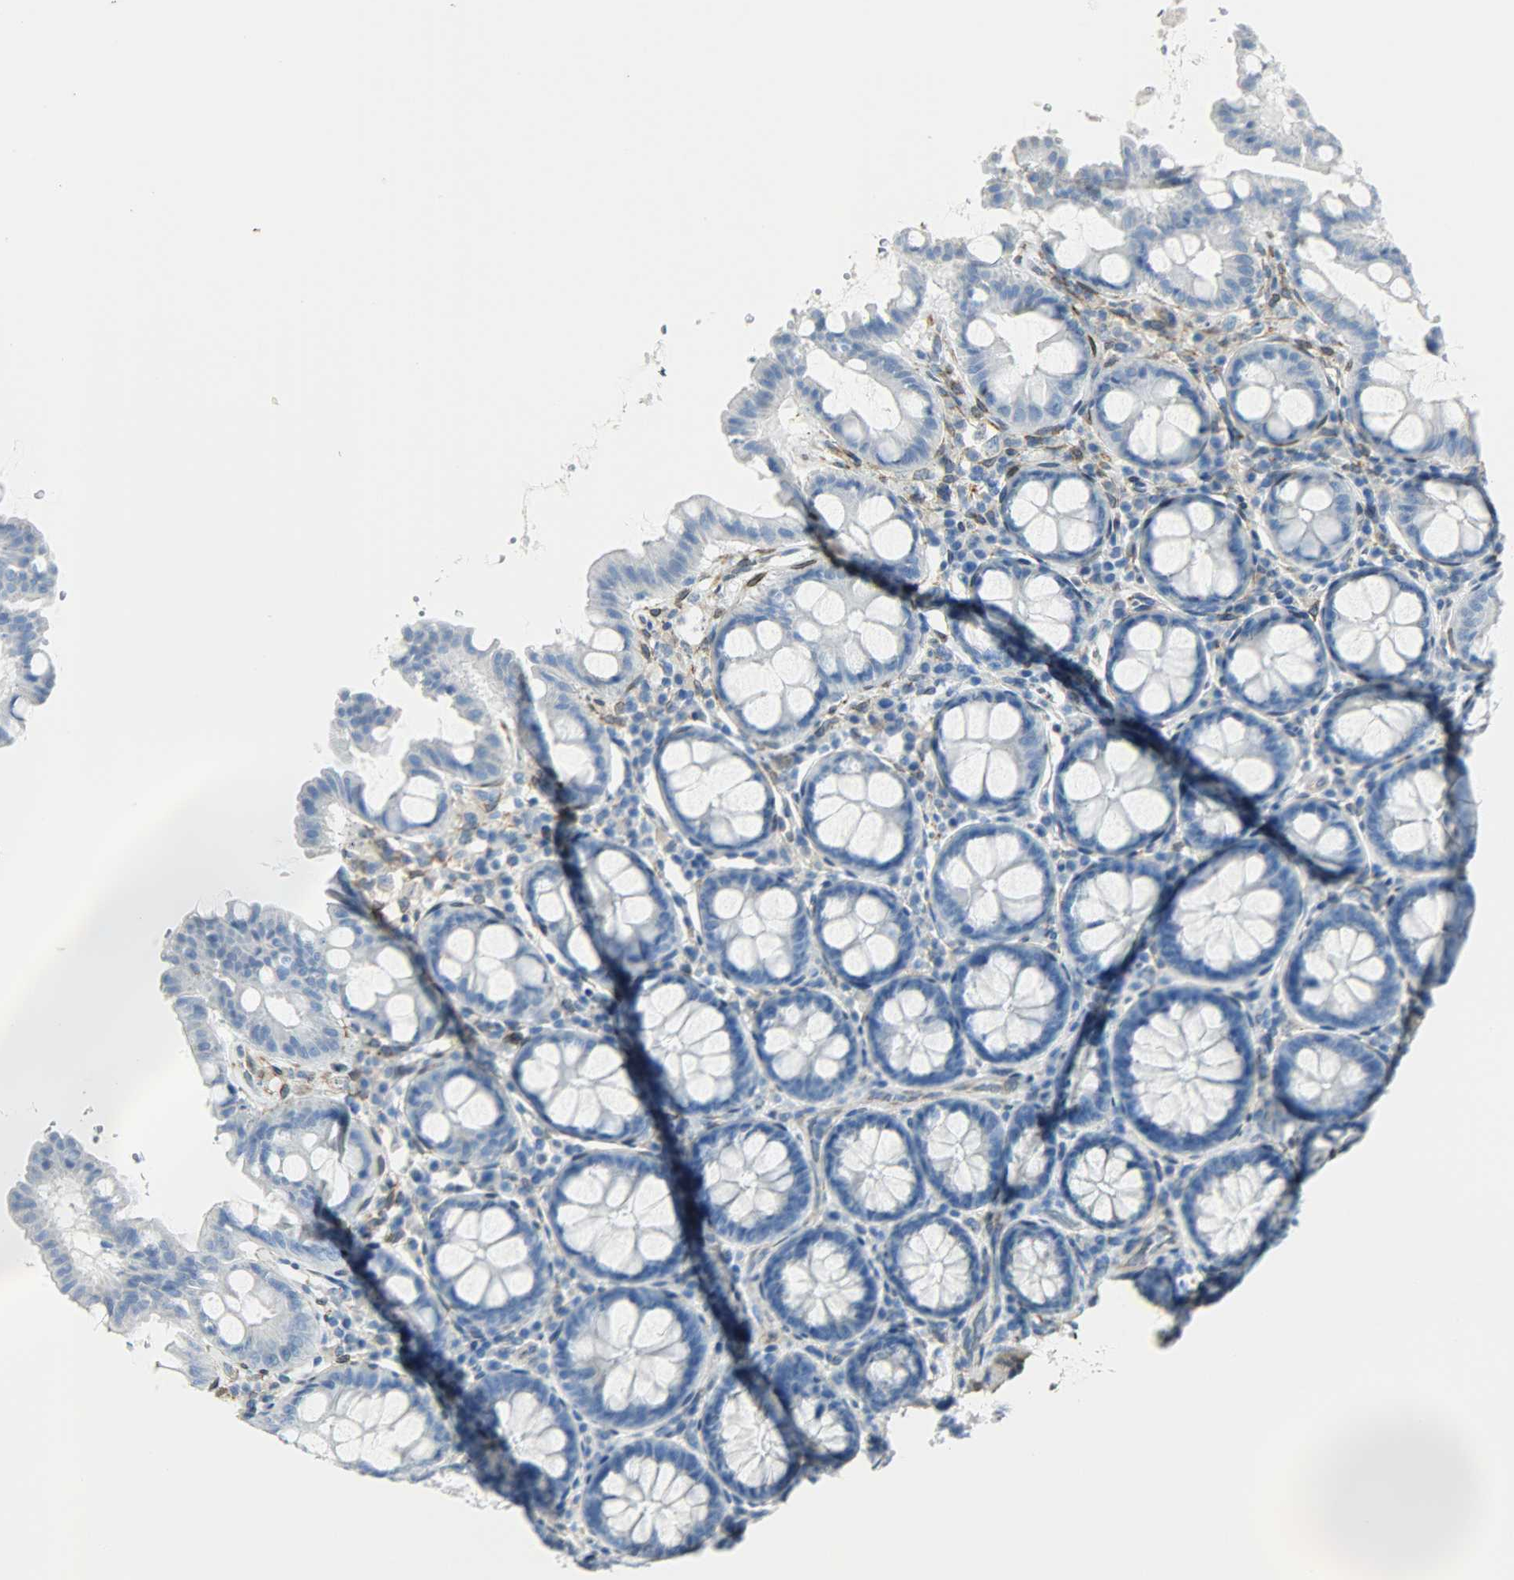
{"staining": {"intensity": "weak", "quantity": ">75%", "location": "cytoplasmic/membranous"}, "tissue": "colon", "cell_type": "Endothelial cells", "image_type": "normal", "snomed": [{"axis": "morphology", "description": "Normal tissue, NOS"}, {"axis": "topography", "description": "Colon"}], "caption": "A high-resolution image shows IHC staining of unremarkable colon, which displays weak cytoplasmic/membranous staining in approximately >75% of endothelial cells.", "gene": "PKD2", "patient": {"sex": "female", "age": 61}}